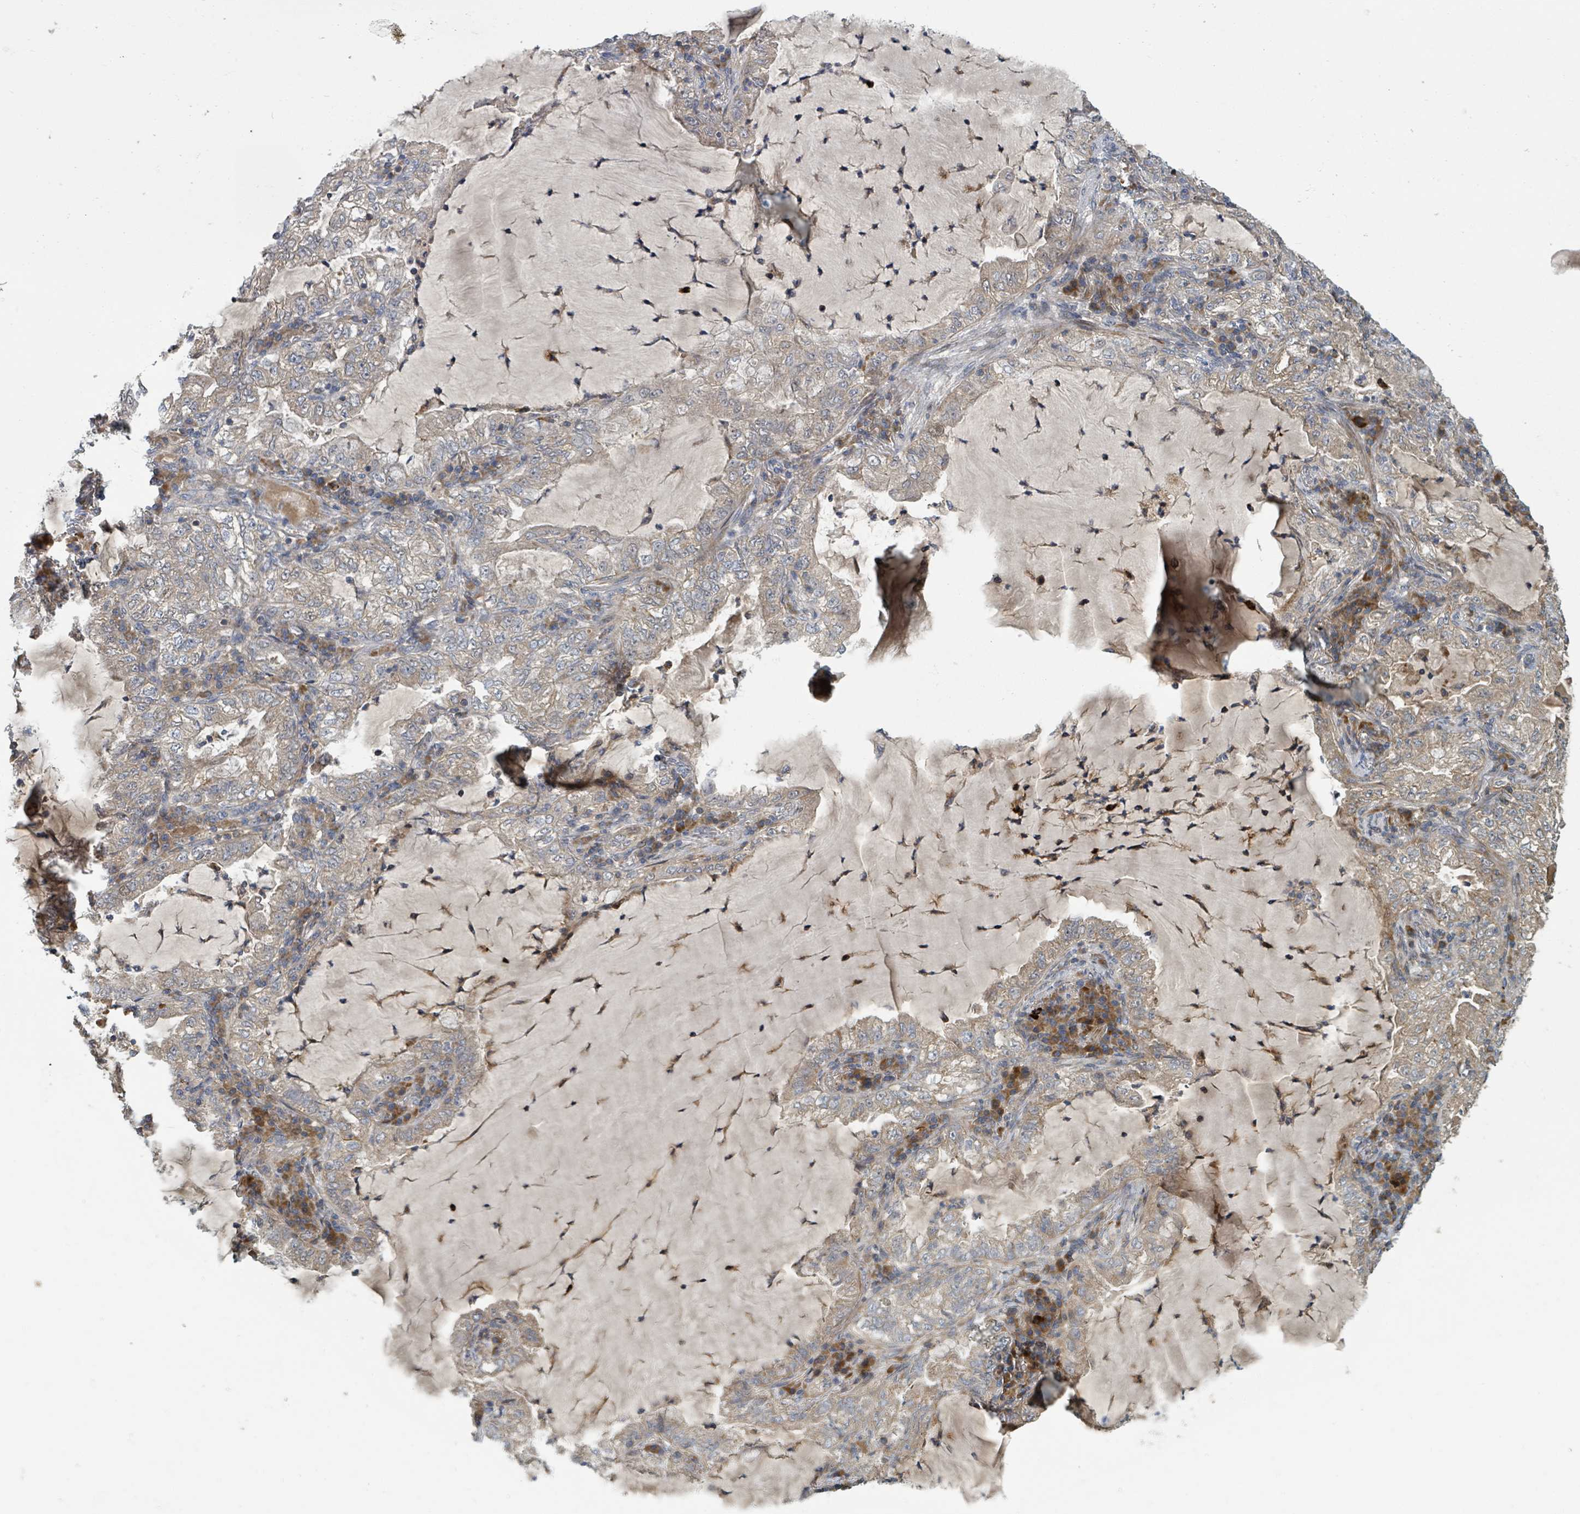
{"staining": {"intensity": "weak", "quantity": "25%-75%", "location": "cytoplasmic/membranous"}, "tissue": "lung cancer", "cell_type": "Tumor cells", "image_type": "cancer", "snomed": [{"axis": "morphology", "description": "Adenocarcinoma, NOS"}, {"axis": "topography", "description": "Lung"}], "caption": "Lung cancer (adenocarcinoma) tissue exhibits weak cytoplasmic/membranous positivity in approximately 25%-75% of tumor cells, visualized by immunohistochemistry.", "gene": "DPM1", "patient": {"sex": "female", "age": 73}}